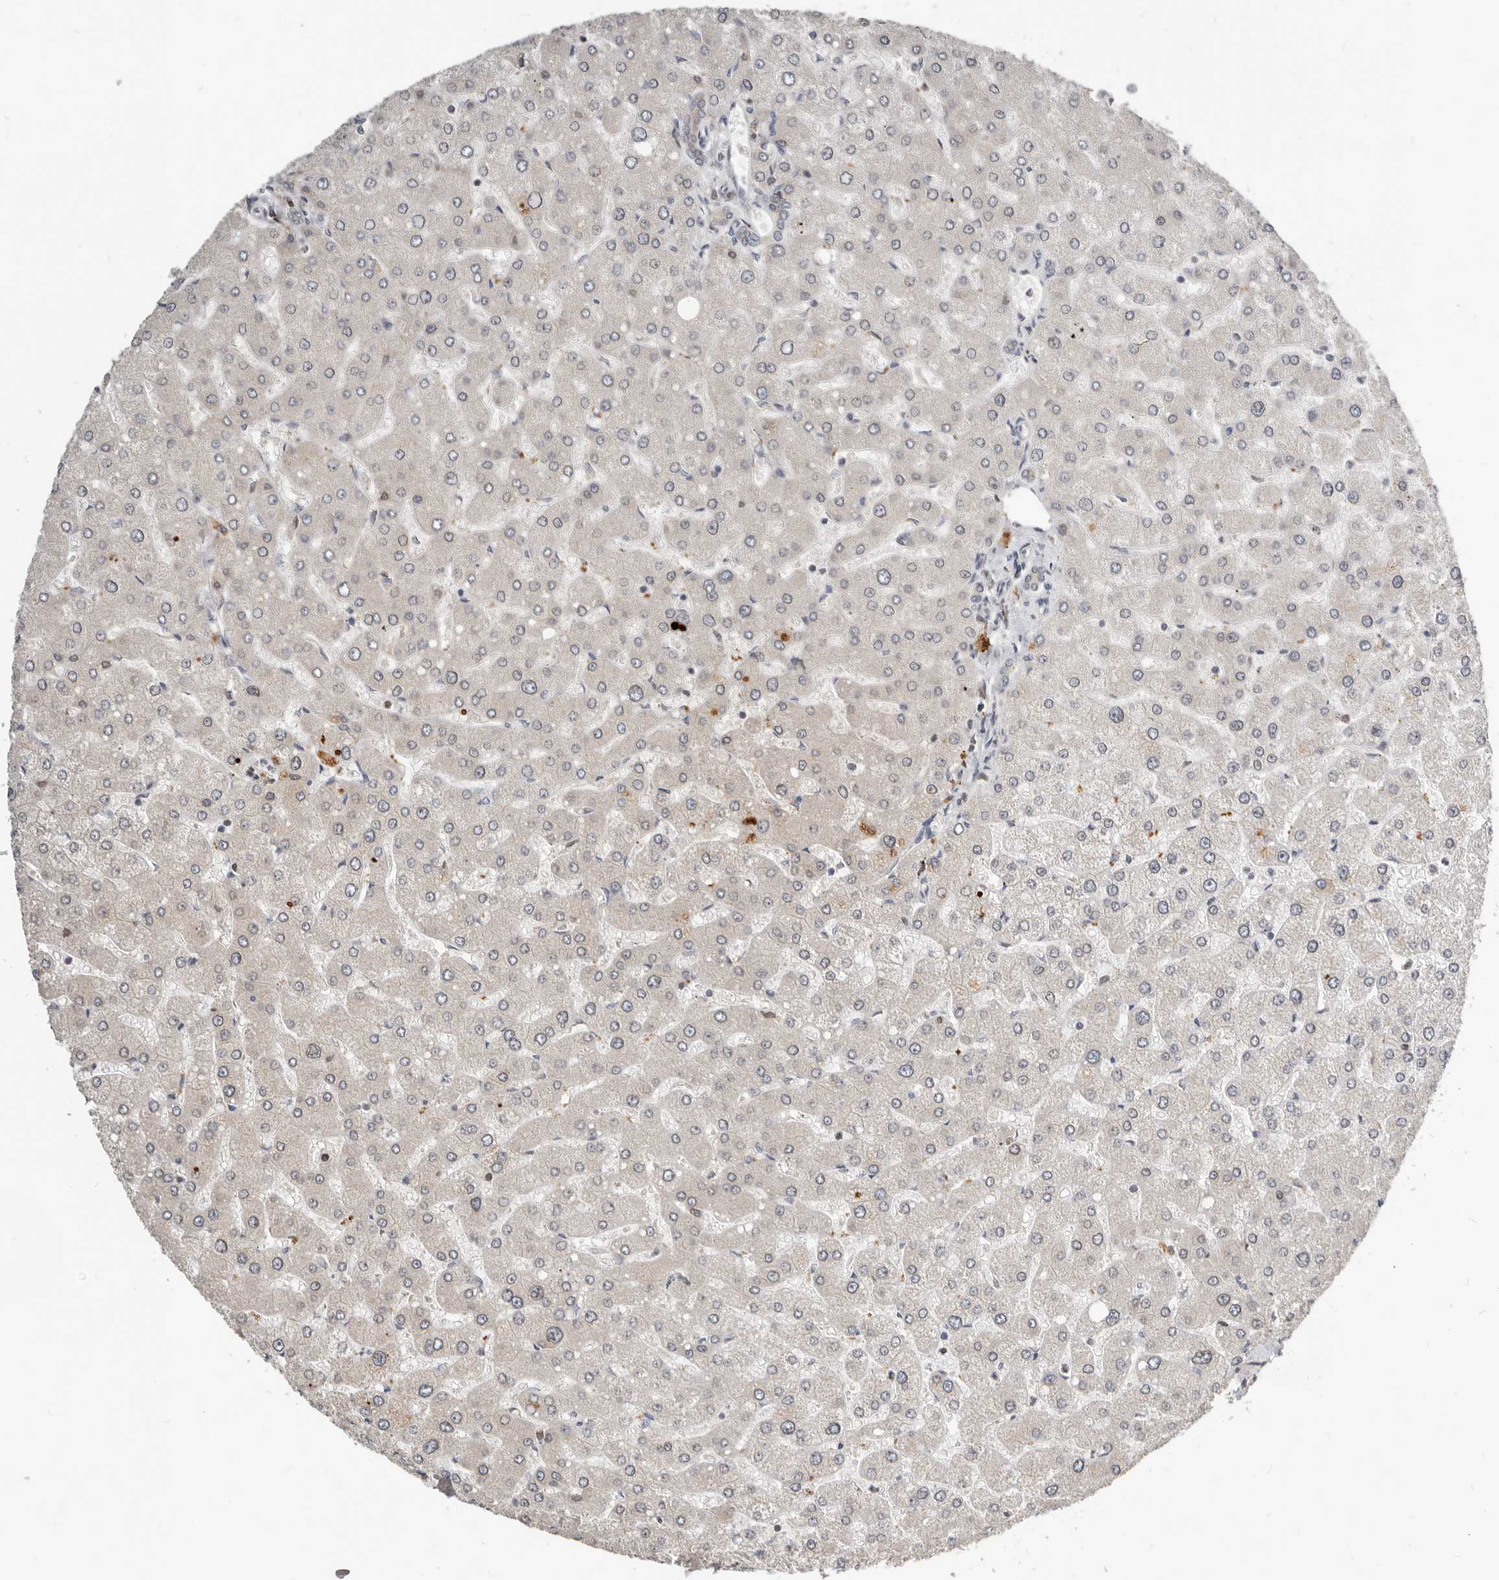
{"staining": {"intensity": "negative", "quantity": "none", "location": "none"}, "tissue": "liver", "cell_type": "Cholangiocytes", "image_type": "normal", "snomed": [{"axis": "morphology", "description": "Normal tissue, NOS"}, {"axis": "topography", "description": "Liver"}], "caption": "Immunohistochemistry of benign human liver displays no positivity in cholangiocytes.", "gene": "NPY4R2", "patient": {"sex": "male", "age": 55}}